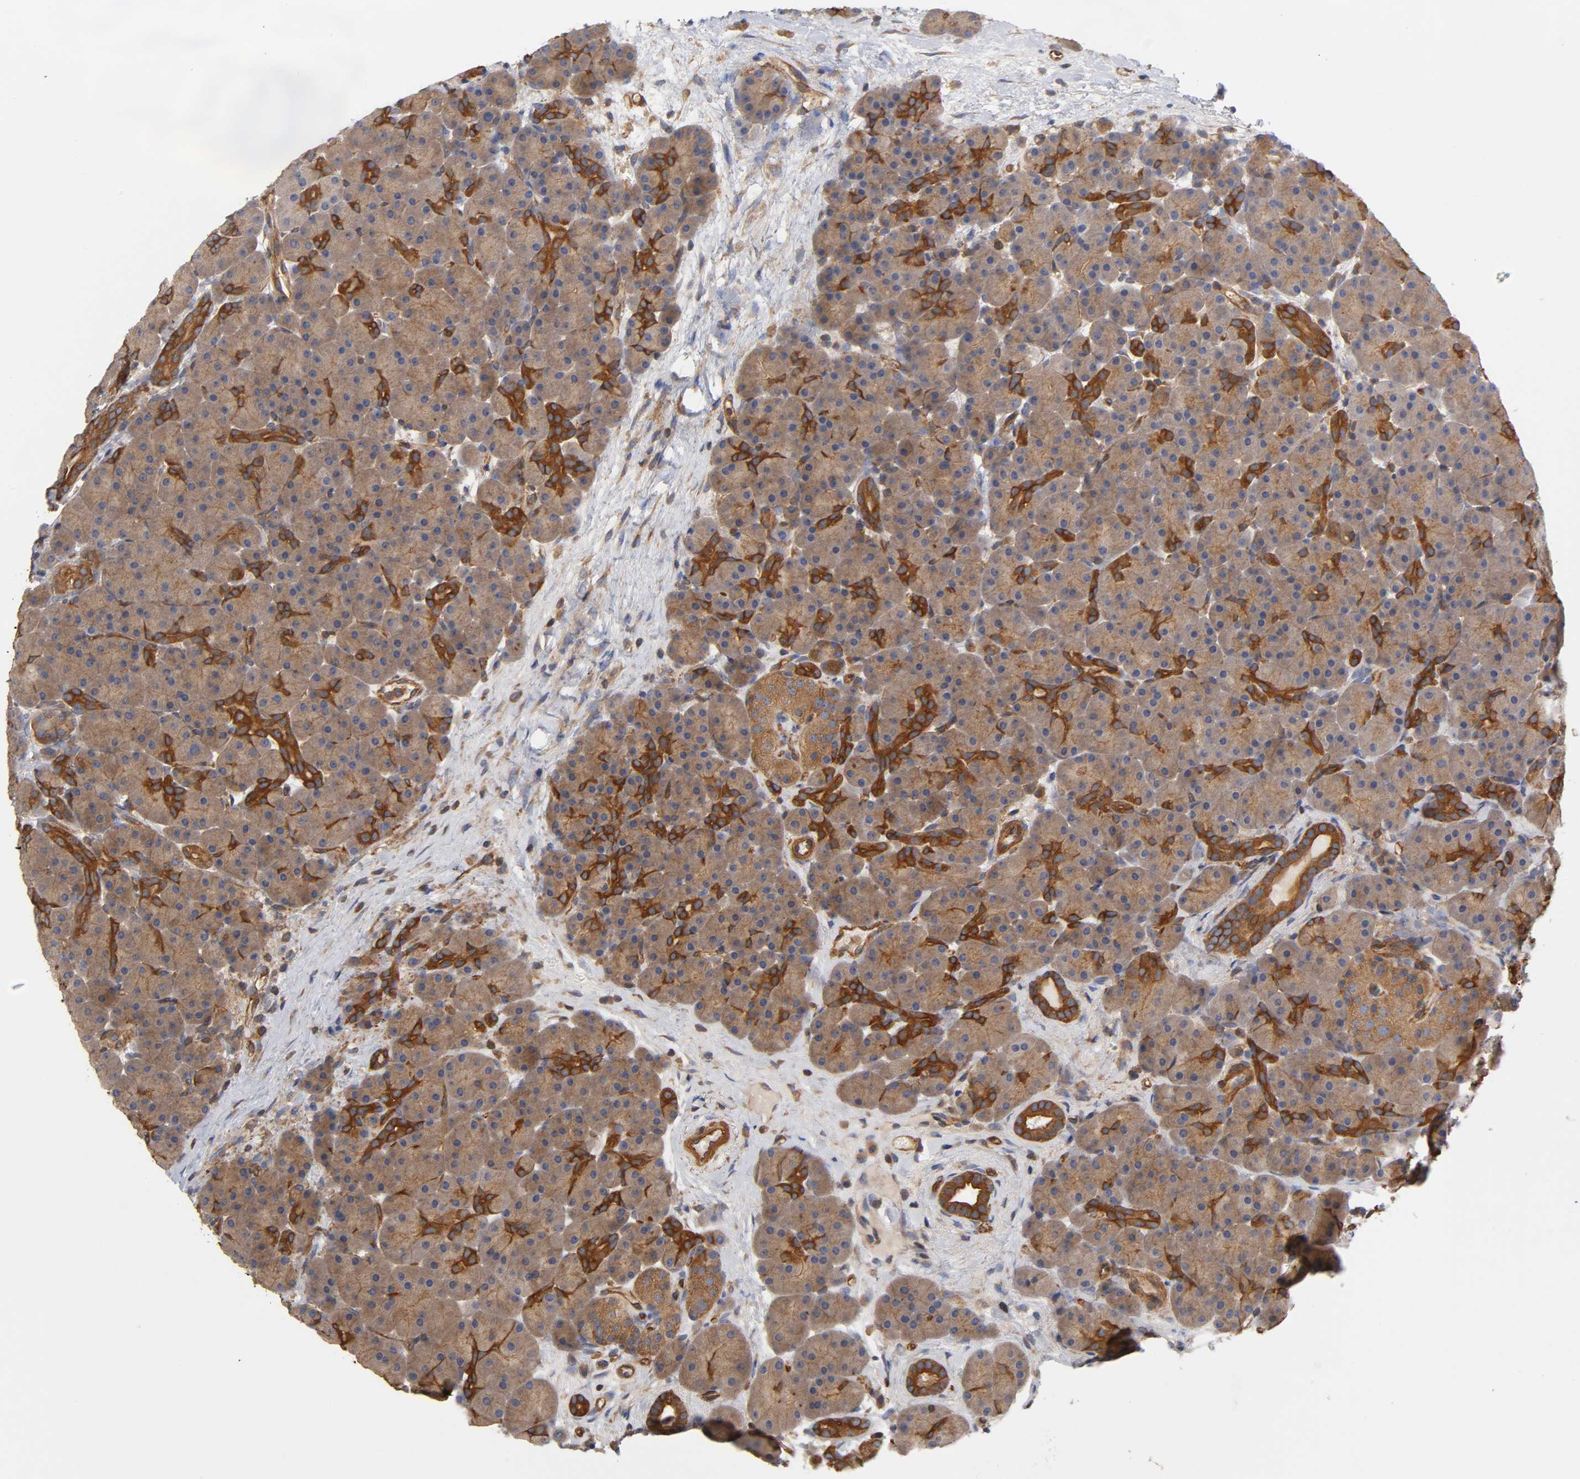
{"staining": {"intensity": "strong", "quantity": "25%-75%", "location": "cytoplasmic/membranous"}, "tissue": "pancreas", "cell_type": "Exocrine glandular cells", "image_type": "normal", "snomed": [{"axis": "morphology", "description": "Normal tissue, NOS"}, {"axis": "topography", "description": "Pancreas"}], "caption": "DAB immunohistochemical staining of unremarkable pancreas demonstrates strong cytoplasmic/membranous protein staining in approximately 25%-75% of exocrine glandular cells.", "gene": "LAMTOR2", "patient": {"sex": "male", "age": 66}}